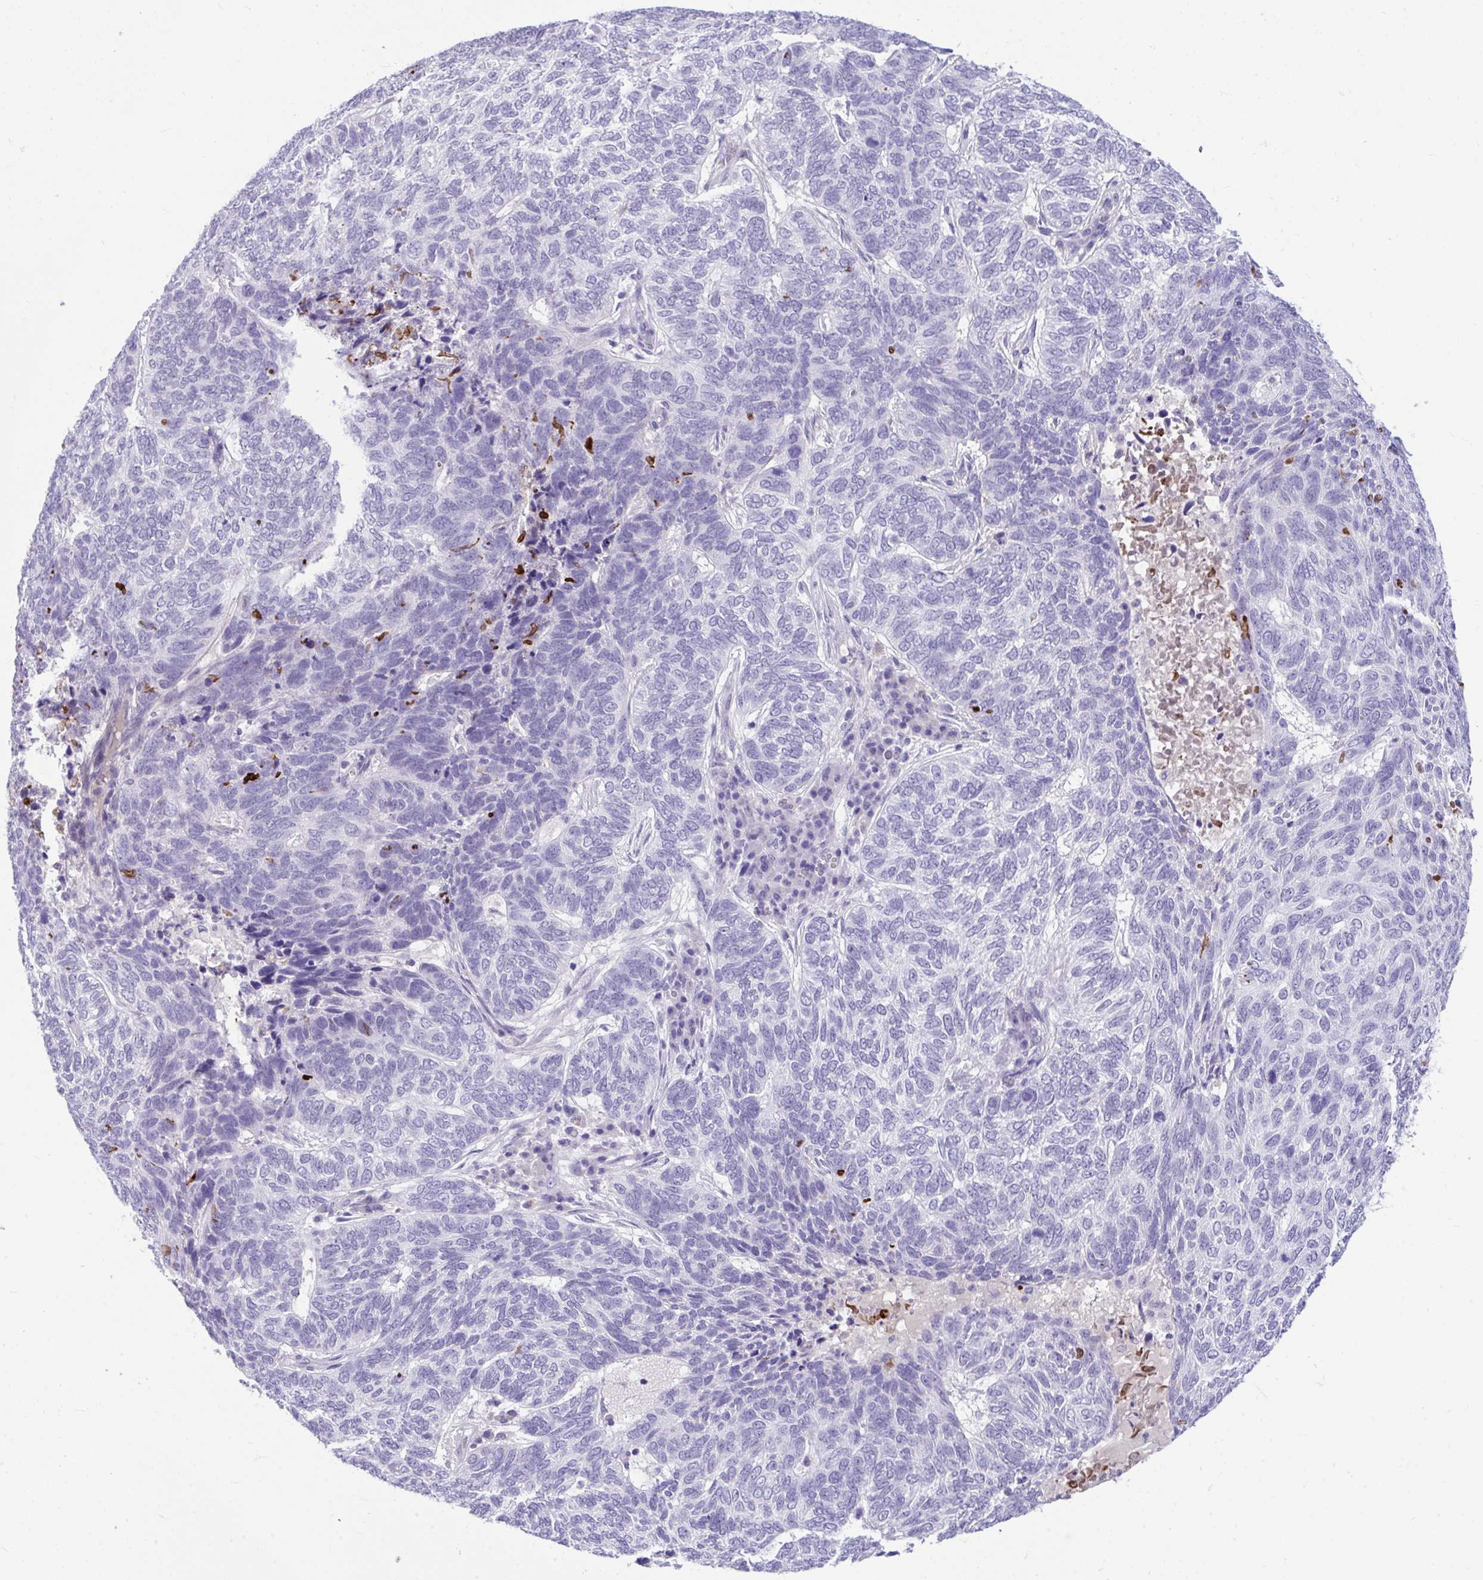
{"staining": {"intensity": "negative", "quantity": "none", "location": "none"}, "tissue": "skin cancer", "cell_type": "Tumor cells", "image_type": "cancer", "snomed": [{"axis": "morphology", "description": "Basal cell carcinoma"}, {"axis": "topography", "description": "Skin"}], "caption": "Immunohistochemistry (IHC) of human skin basal cell carcinoma exhibits no positivity in tumor cells.", "gene": "PIGZ", "patient": {"sex": "female", "age": 65}}